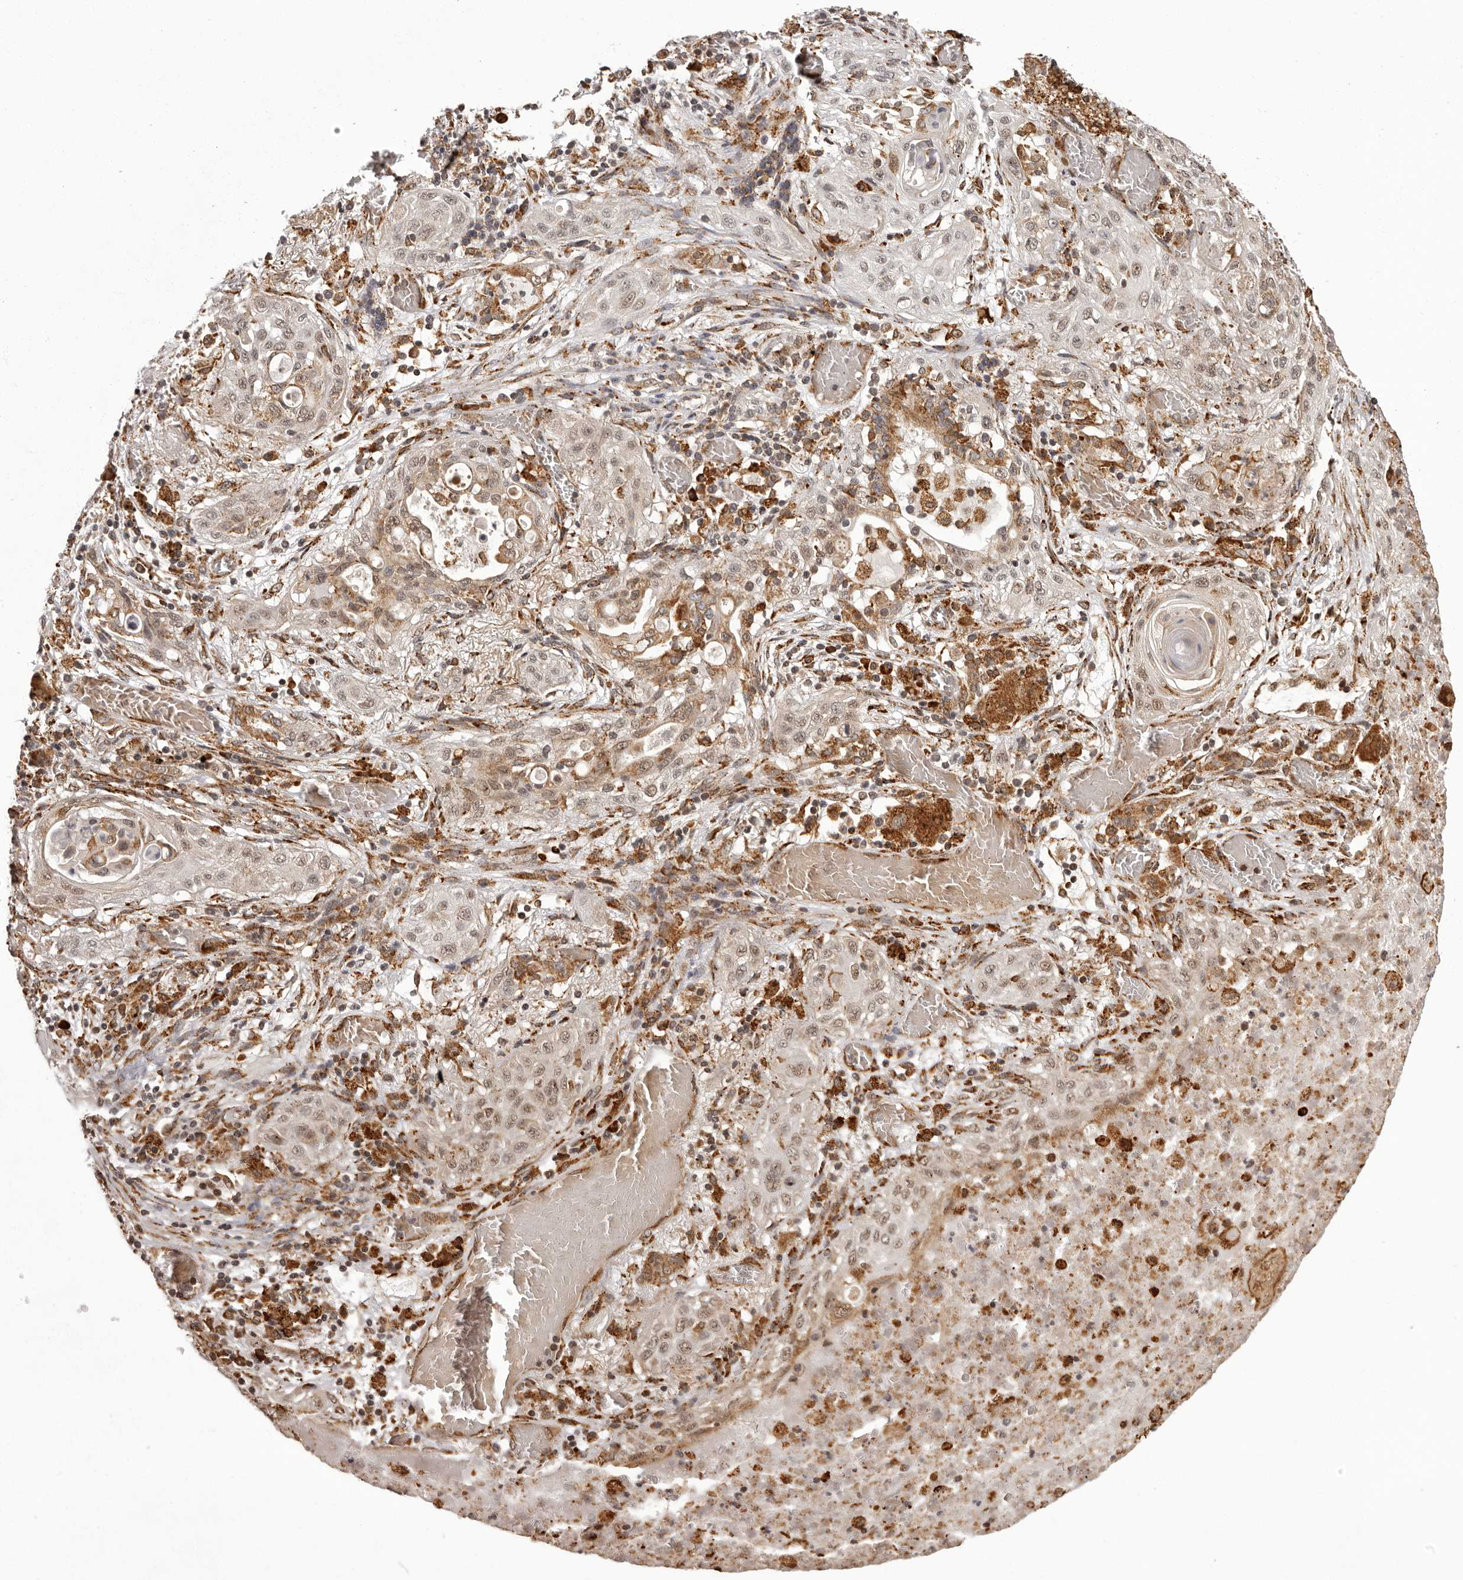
{"staining": {"intensity": "weak", "quantity": "25%-75%", "location": "nuclear"}, "tissue": "lung cancer", "cell_type": "Tumor cells", "image_type": "cancer", "snomed": [{"axis": "morphology", "description": "Squamous cell carcinoma, NOS"}, {"axis": "topography", "description": "Lung"}], "caption": "Lung cancer tissue exhibits weak nuclear expression in about 25%-75% of tumor cells", "gene": "IL32", "patient": {"sex": "female", "age": 47}}